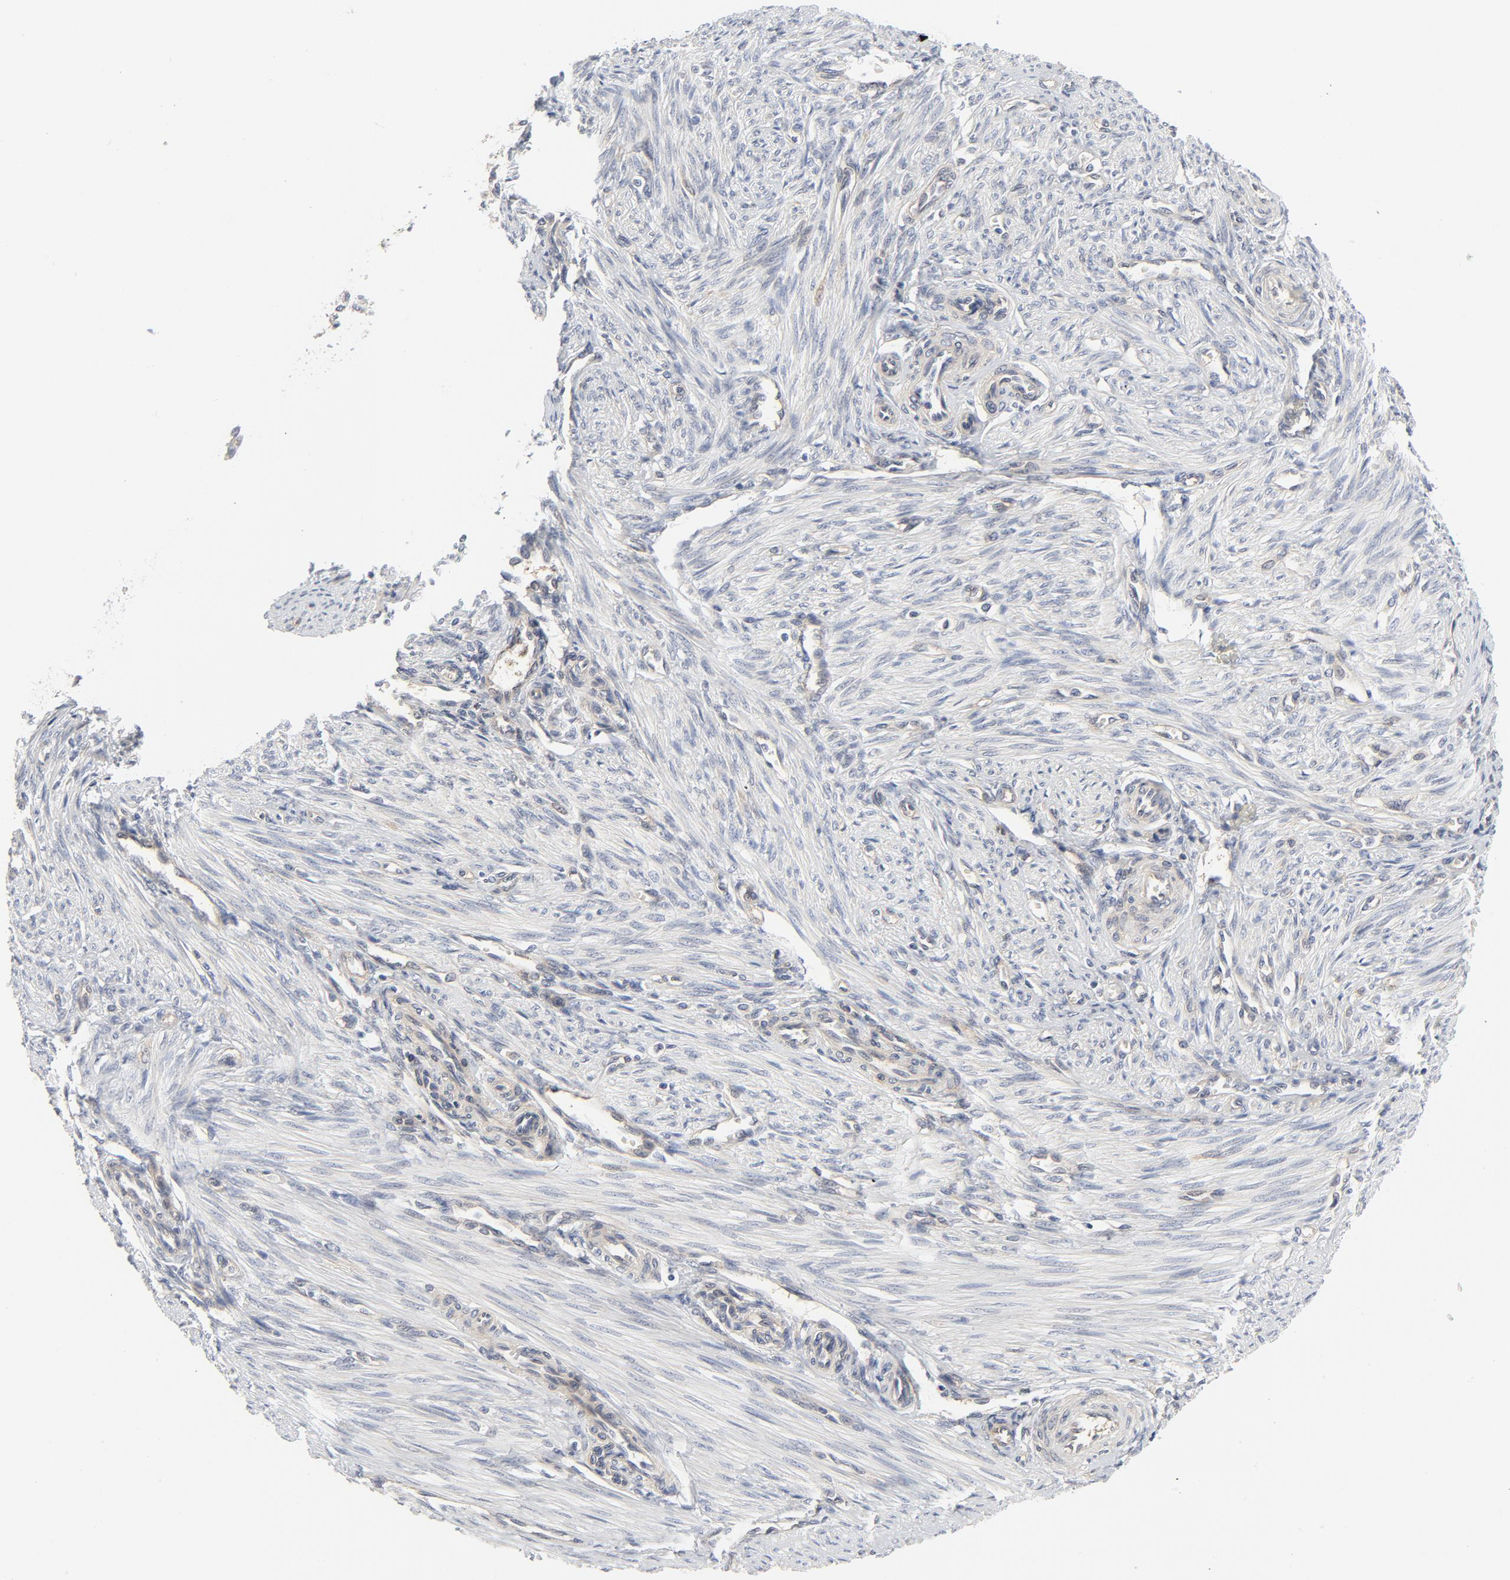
{"staining": {"intensity": "weak", "quantity": "25%-75%", "location": "cytoplasmic/membranous"}, "tissue": "endometrium", "cell_type": "Cells in endometrial stroma", "image_type": "normal", "snomed": [{"axis": "morphology", "description": "Normal tissue, NOS"}, {"axis": "topography", "description": "Endometrium"}], "caption": "This is an image of IHC staining of benign endometrium, which shows weak staining in the cytoplasmic/membranous of cells in endometrial stroma.", "gene": "BAD", "patient": {"sex": "female", "age": 27}}